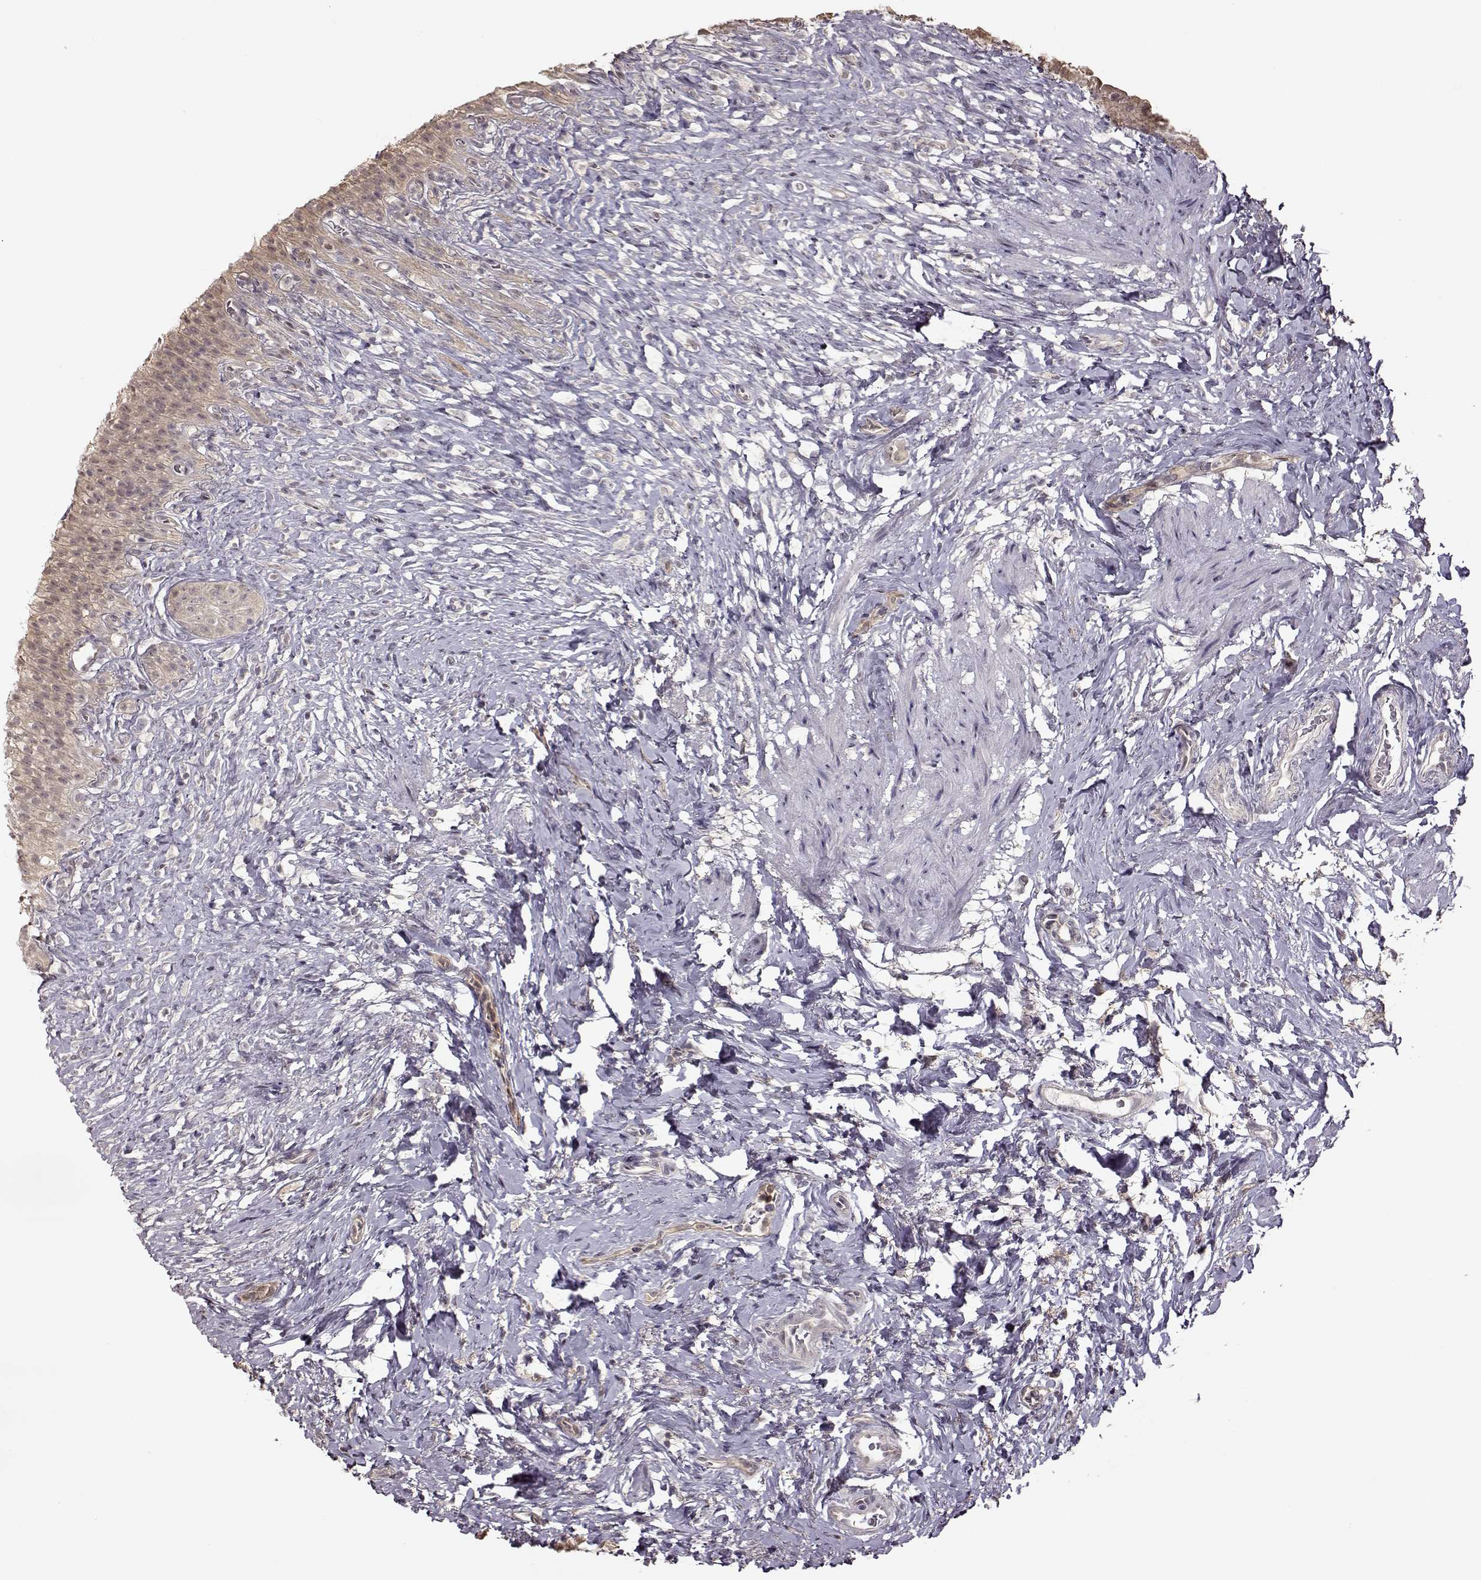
{"staining": {"intensity": "weak", "quantity": ">75%", "location": "cytoplasmic/membranous"}, "tissue": "urinary bladder", "cell_type": "Urothelial cells", "image_type": "normal", "snomed": [{"axis": "morphology", "description": "Normal tissue, NOS"}, {"axis": "topography", "description": "Urinary bladder"}, {"axis": "topography", "description": "Prostate"}], "caption": "A high-resolution histopathology image shows immunohistochemistry (IHC) staining of benign urinary bladder, which displays weak cytoplasmic/membranous staining in about >75% of urothelial cells. The staining was performed using DAB to visualize the protein expression in brown, while the nuclei were stained in blue with hematoxylin (Magnification: 20x).", "gene": "CRB1", "patient": {"sex": "male", "age": 76}}